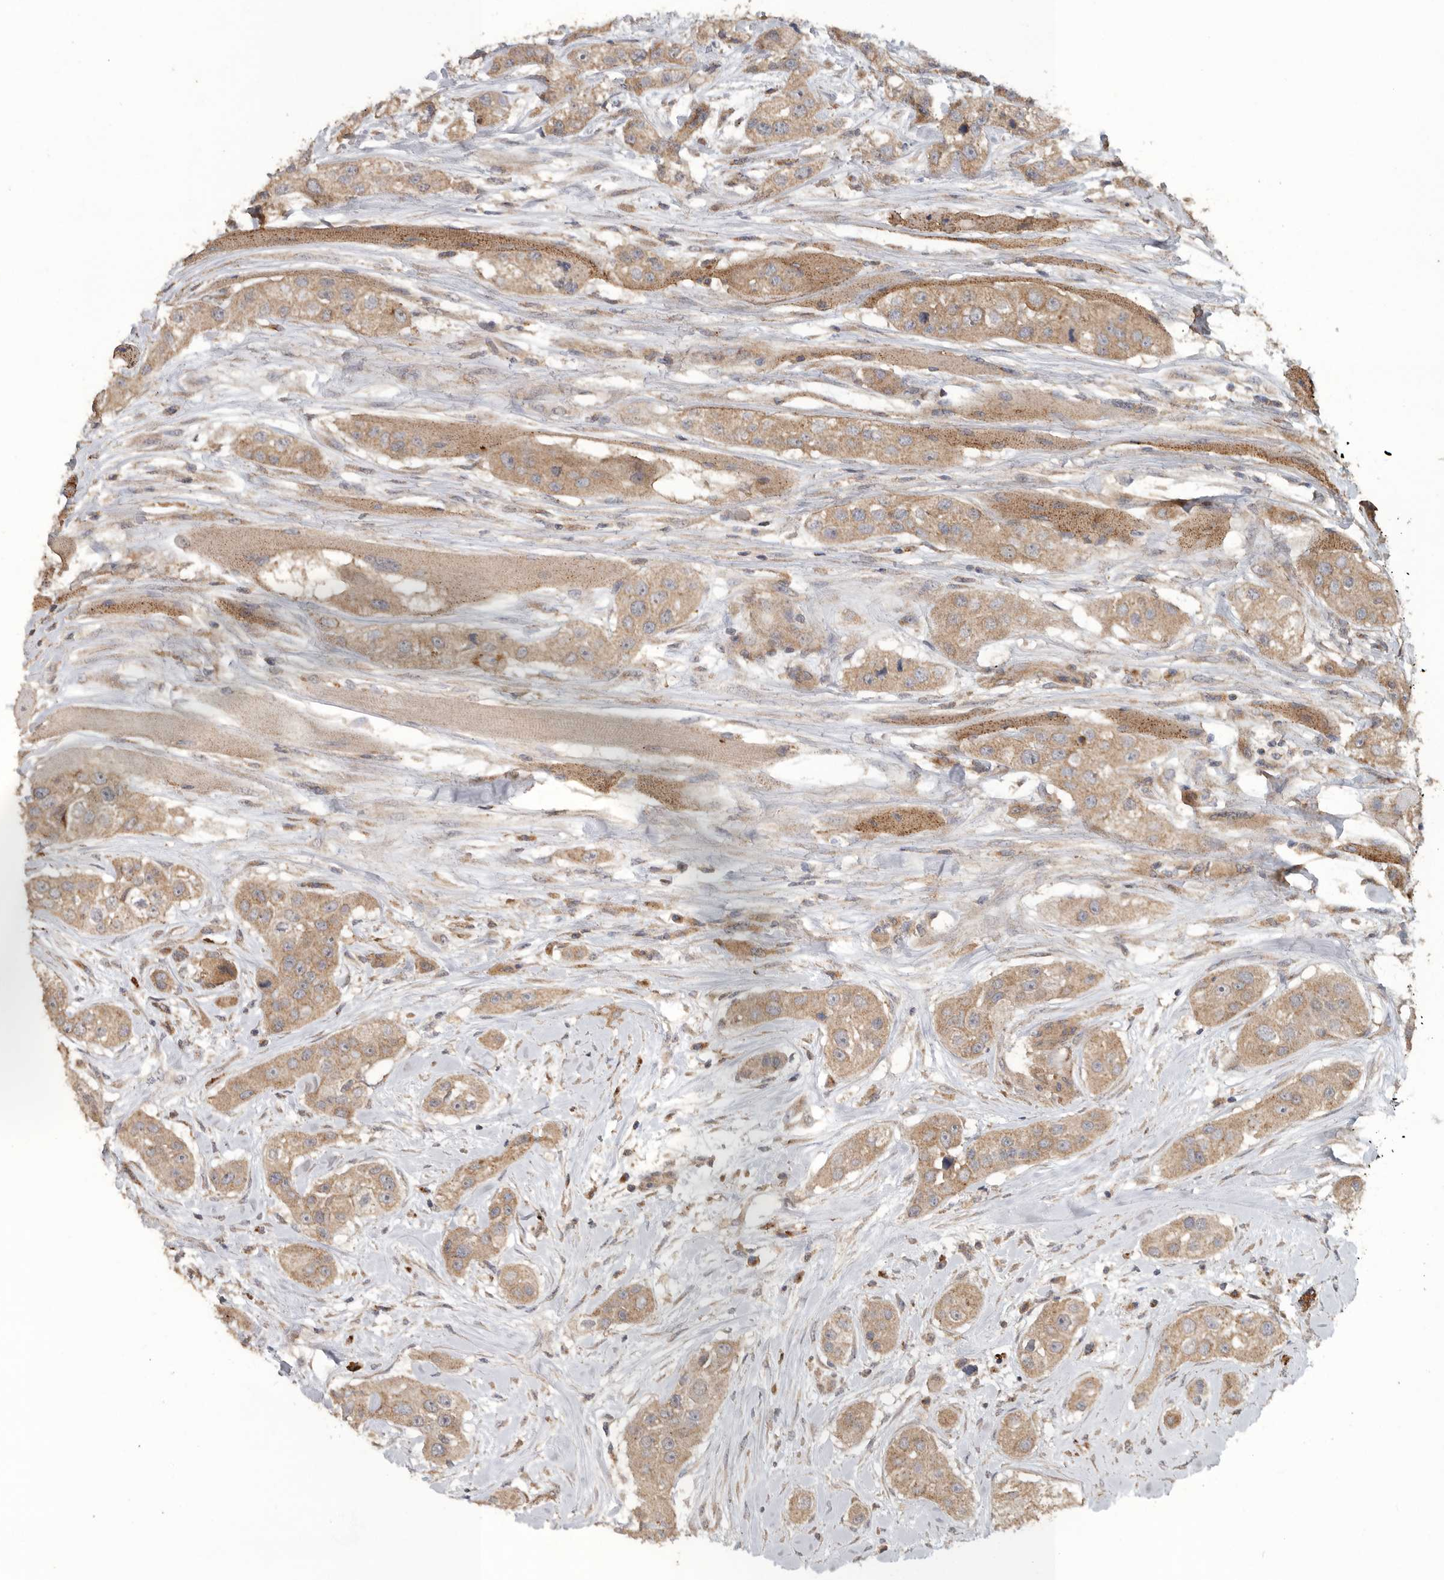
{"staining": {"intensity": "moderate", "quantity": ">75%", "location": "cytoplasmic/membranous"}, "tissue": "head and neck cancer", "cell_type": "Tumor cells", "image_type": "cancer", "snomed": [{"axis": "morphology", "description": "Normal tissue, NOS"}, {"axis": "morphology", "description": "Squamous cell carcinoma, NOS"}, {"axis": "topography", "description": "Skeletal muscle"}, {"axis": "topography", "description": "Head-Neck"}], "caption": "Tumor cells show medium levels of moderate cytoplasmic/membranous staining in about >75% of cells in human head and neck cancer.", "gene": "PODXL2", "patient": {"sex": "male", "age": 51}}